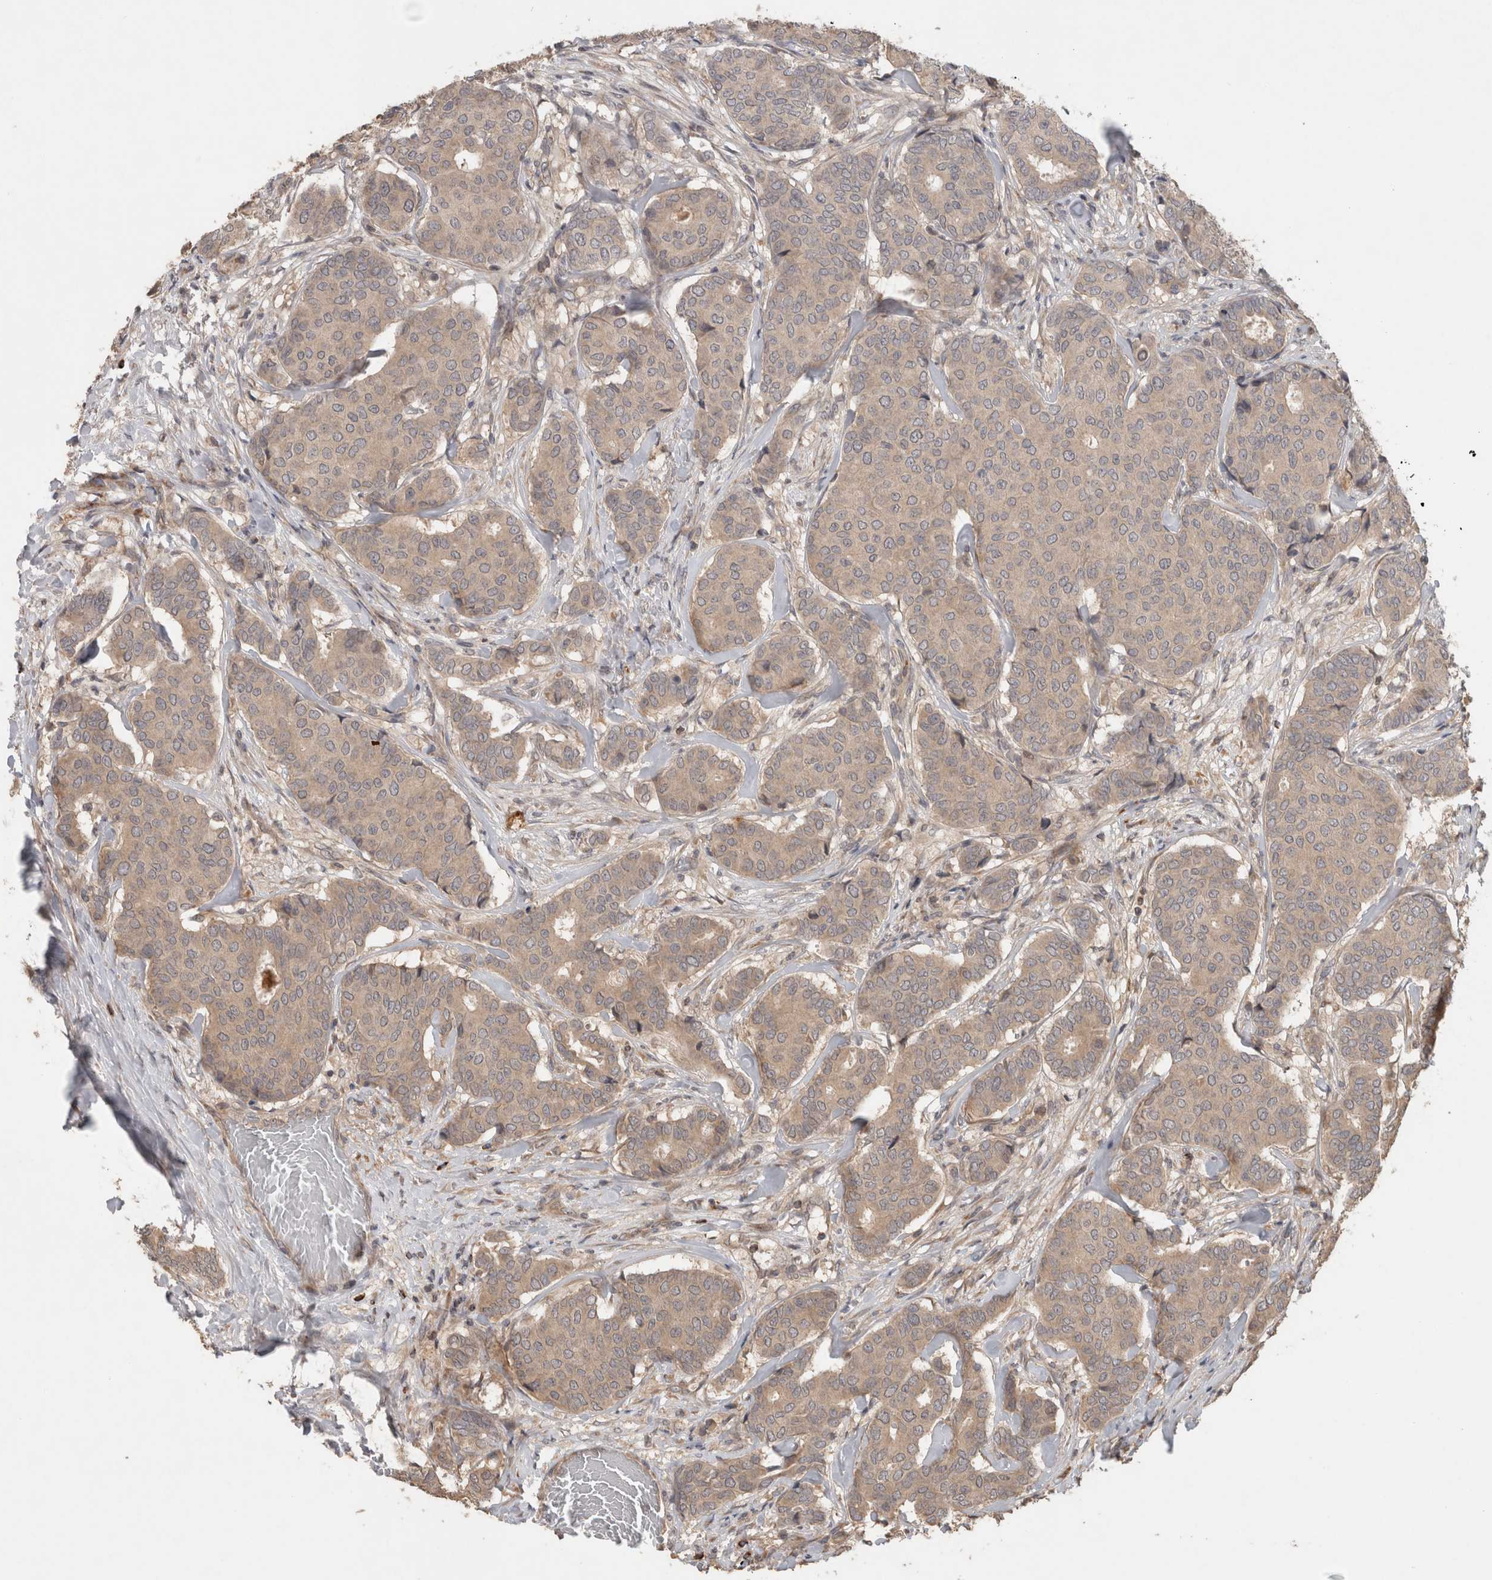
{"staining": {"intensity": "weak", "quantity": ">75%", "location": "cytoplasmic/membranous"}, "tissue": "breast cancer", "cell_type": "Tumor cells", "image_type": "cancer", "snomed": [{"axis": "morphology", "description": "Duct carcinoma"}, {"axis": "topography", "description": "Breast"}], "caption": "The immunohistochemical stain labels weak cytoplasmic/membranous expression in tumor cells of breast intraductal carcinoma tissue.", "gene": "SERAC1", "patient": {"sex": "female", "age": 75}}